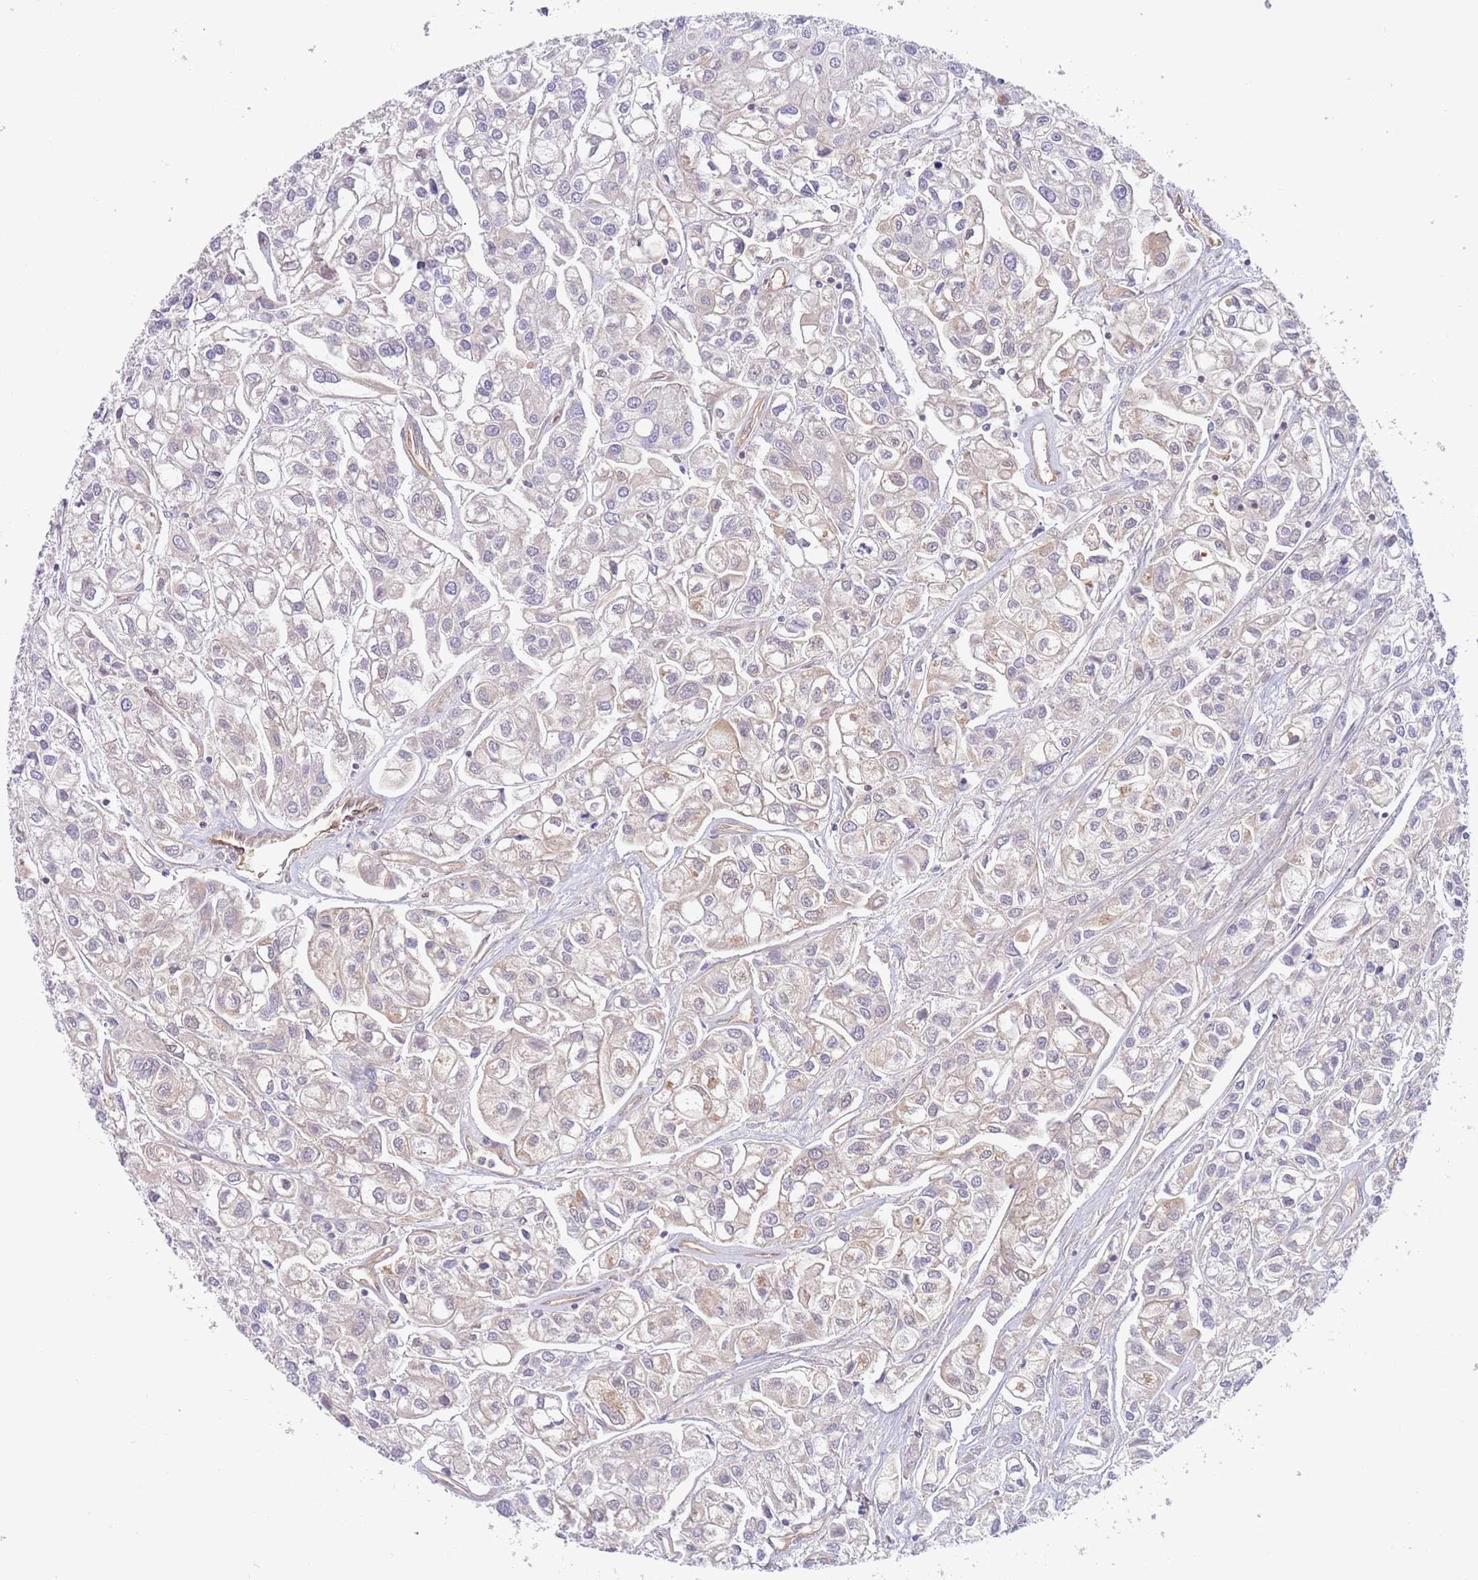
{"staining": {"intensity": "weak", "quantity": "<25%", "location": "cytoplasmic/membranous"}, "tissue": "urothelial cancer", "cell_type": "Tumor cells", "image_type": "cancer", "snomed": [{"axis": "morphology", "description": "Urothelial carcinoma, High grade"}, {"axis": "topography", "description": "Urinary bladder"}], "caption": "Urothelial cancer was stained to show a protein in brown. There is no significant staining in tumor cells.", "gene": "GUK1", "patient": {"sex": "male", "age": 67}}